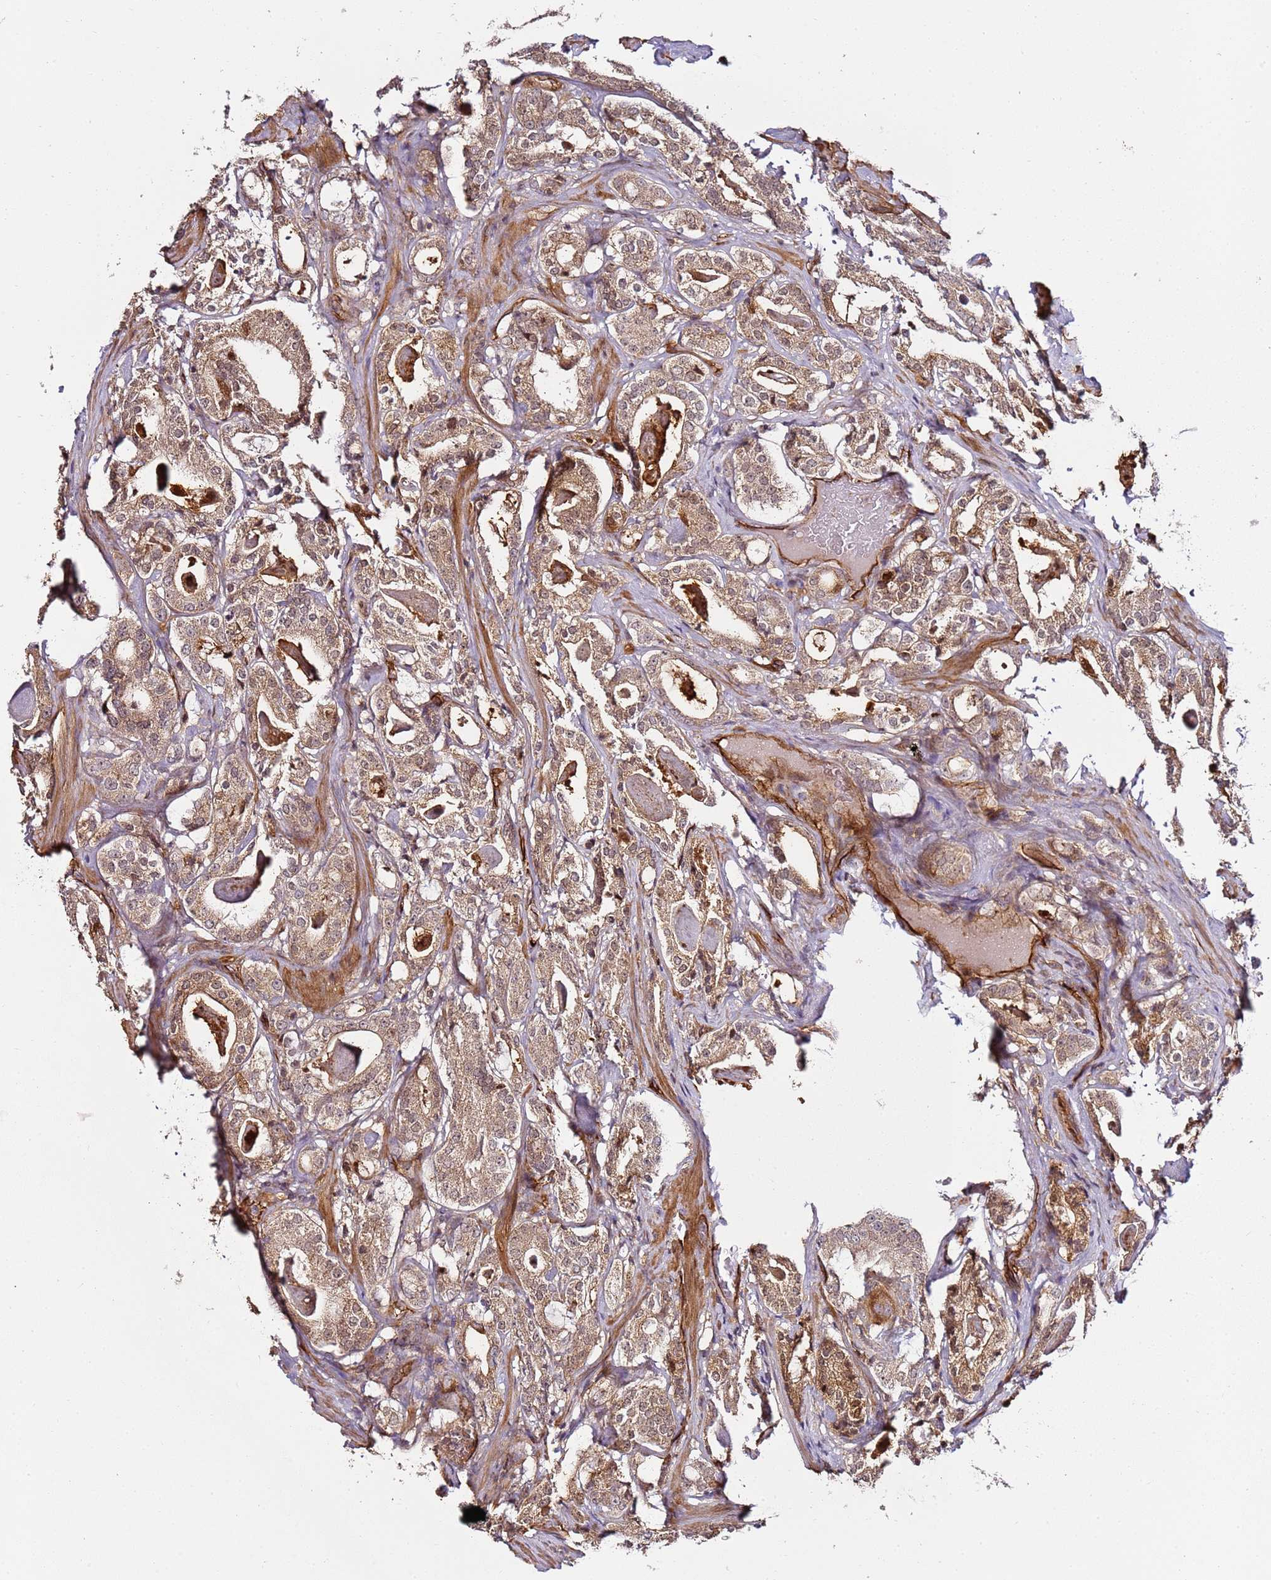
{"staining": {"intensity": "moderate", "quantity": ">75%", "location": "cytoplasmic/membranous"}, "tissue": "prostate cancer", "cell_type": "Tumor cells", "image_type": "cancer", "snomed": [{"axis": "morphology", "description": "Adenocarcinoma, High grade"}, {"axis": "topography", "description": "Prostate"}], "caption": "A histopathology image of human prostate cancer (high-grade adenocarcinoma) stained for a protein displays moderate cytoplasmic/membranous brown staining in tumor cells.", "gene": "CCNYL1", "patient": {"sex": "male", "age": 63}}